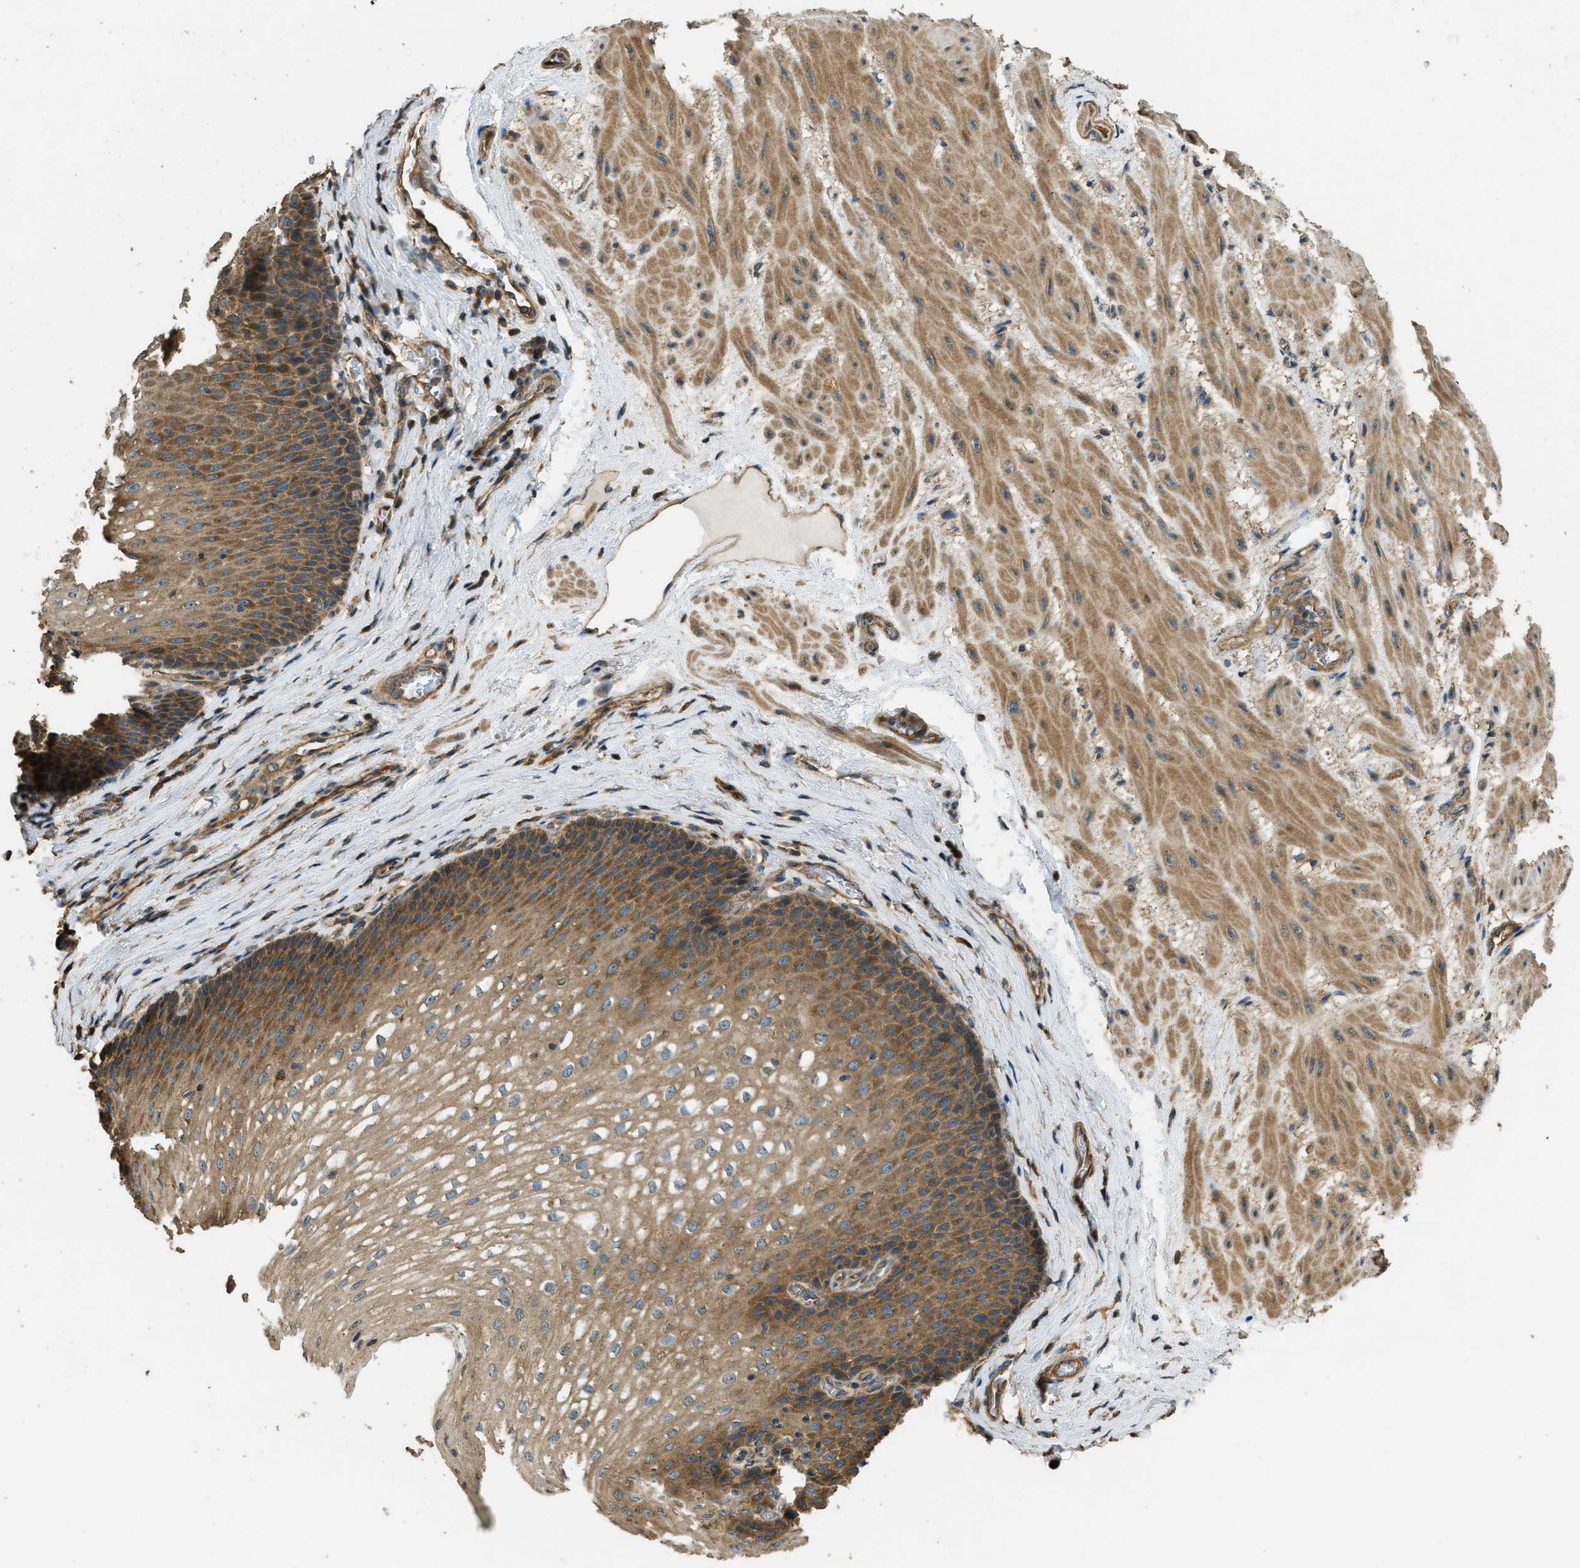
{"staining": {"intensity": "moderate", "quantity": "25%-75%", "location": "cytoplasmic/membranous"}, "tissue": "esophagus", "cell_type": "Squamous epithelial cells", "image_type": "normal", "snomed": [{"axis": "morphology", "description": "Normal tissue, NOS"}, {"axis": "topography", "description": "Esophagus"}], "caption": "IHC staining of unremarkable esophagus, which demonstrates medium levels of moderate cytoplasmic/membranous positivity in about 25%-75% of squamous epithelial cells indicating moderate cytoplasmic/membranous protein staining. The staining was performed using DAB (brown) for protein detection and nuclei were counterstained in hematoxylin (blue).", "gene": "MARS1", "patient": {"sex": "male", "age": 48}}